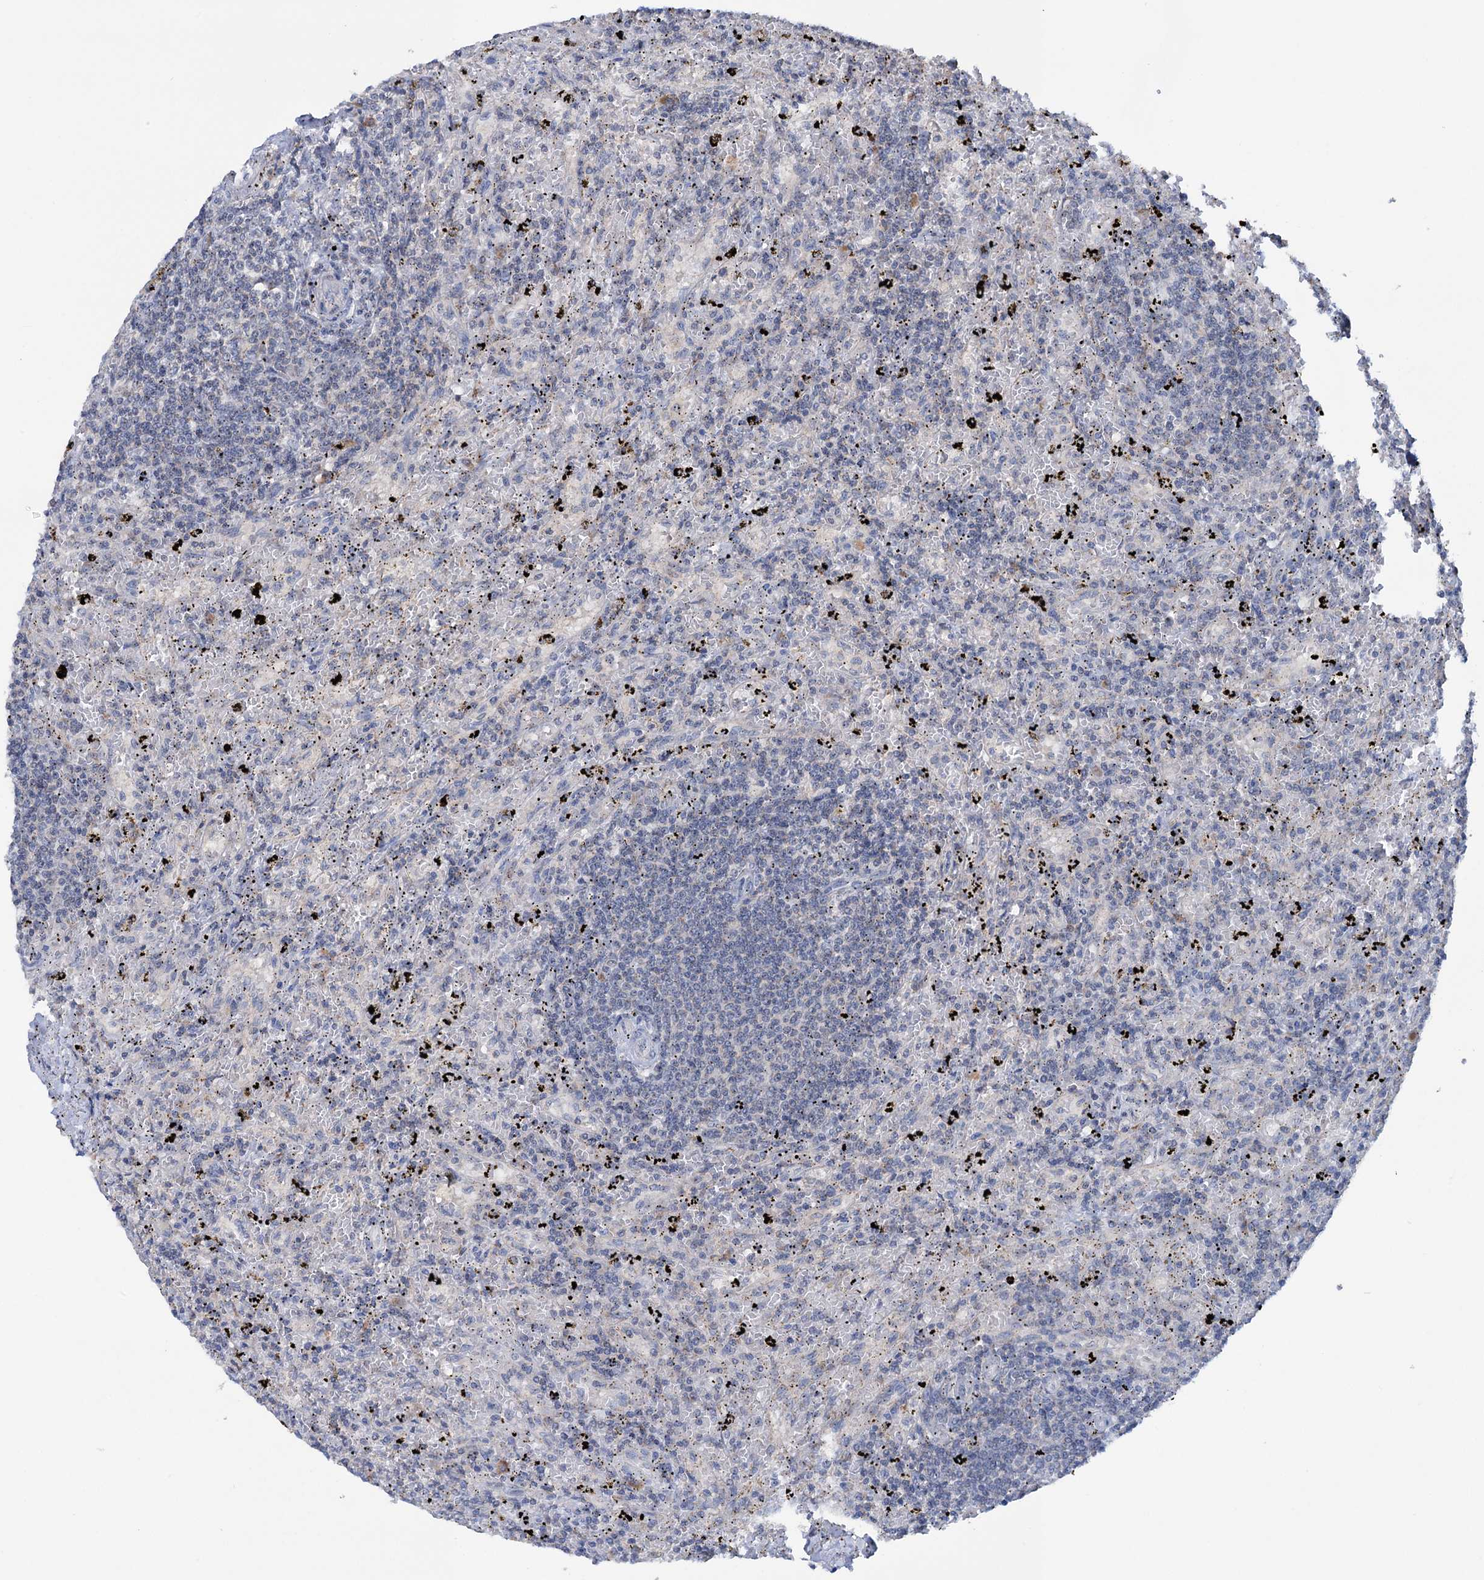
{"staining": {"intensity": "negative", "quantity": "none", "location": "none"}, "tissue": "lymphoma", "cell_type": "Tumor cells", "image_type": "cancer", "snomed": [{"axis": "morphology", "description": "Malignant lymphoma, non-Hodgkin's type, Low grade"}, {"axis": "topography", "description": "Spleen"}], "caption": "DAB immunohistochemical staining of human malignant lymphoma, non-Hodgkin's type (low-grade) exhibits no significant staining in tumor cells.", "gene": "HTR3B", "patient": {"sex": "male", "age": 76}}